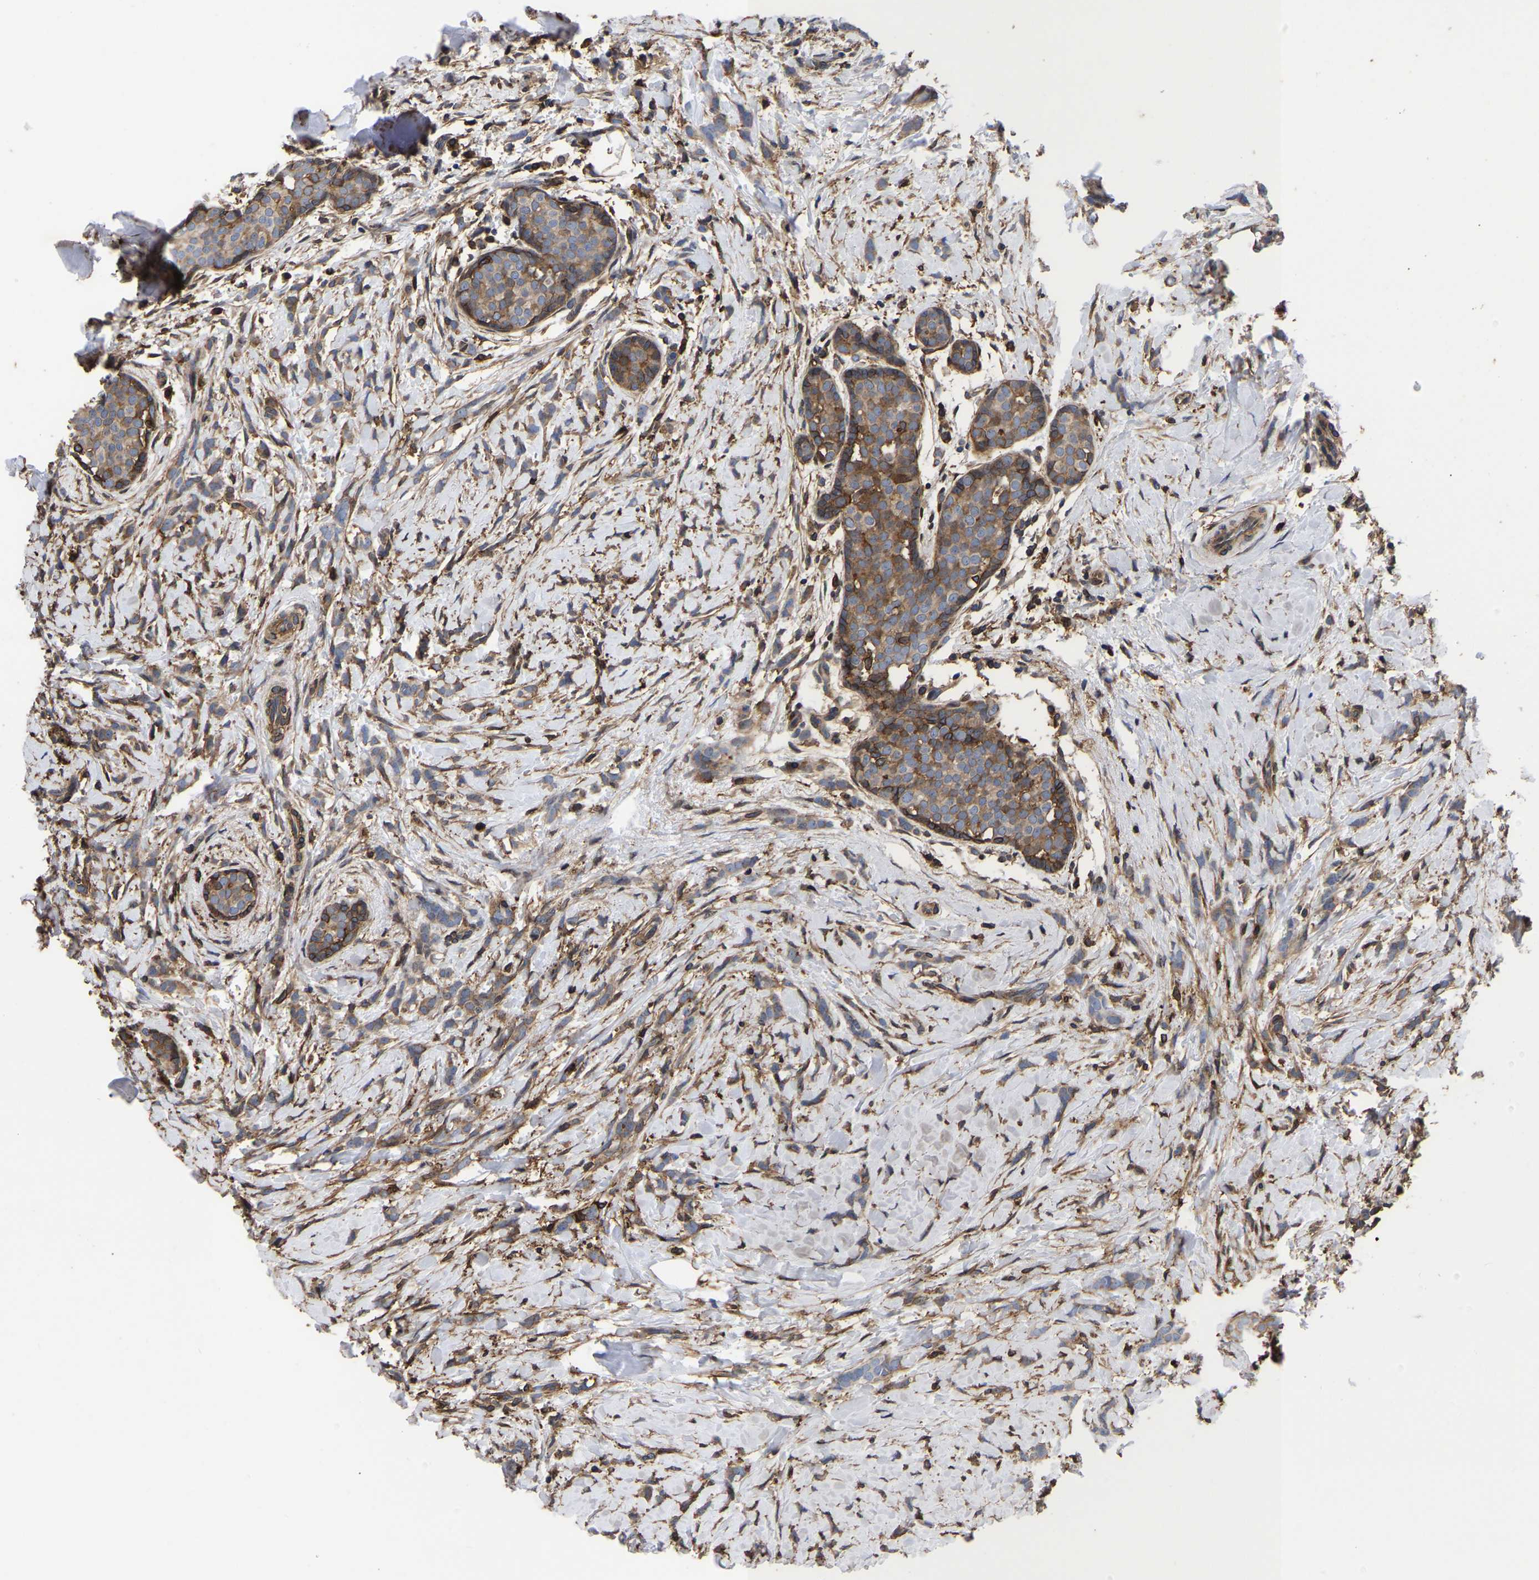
{"staining": {"intensity": "weak", "quantity": ">75%", "location": "cytoplasmic/membranous"}, "tissue": "breast cancer", "cell_type": "Tumor cells", "image_type": "cancer", "snomed": [{"axis": "morphology", "description": "Lobular carcinoma, in situ"}, {"axis": "morphology", "description": "Lobular carcinoma"}, {"axis": "topography", "description": "Breast"}], "caption": "An IHC micrograph of neoplastic tissue is shown. Protein staining in brown highlights weak cytoplasmic/membranous positivity in lobular carcinoma (breast) within tumor cells.", "gene": "LIF", "patient": {"sex": "female", "age": 41}}